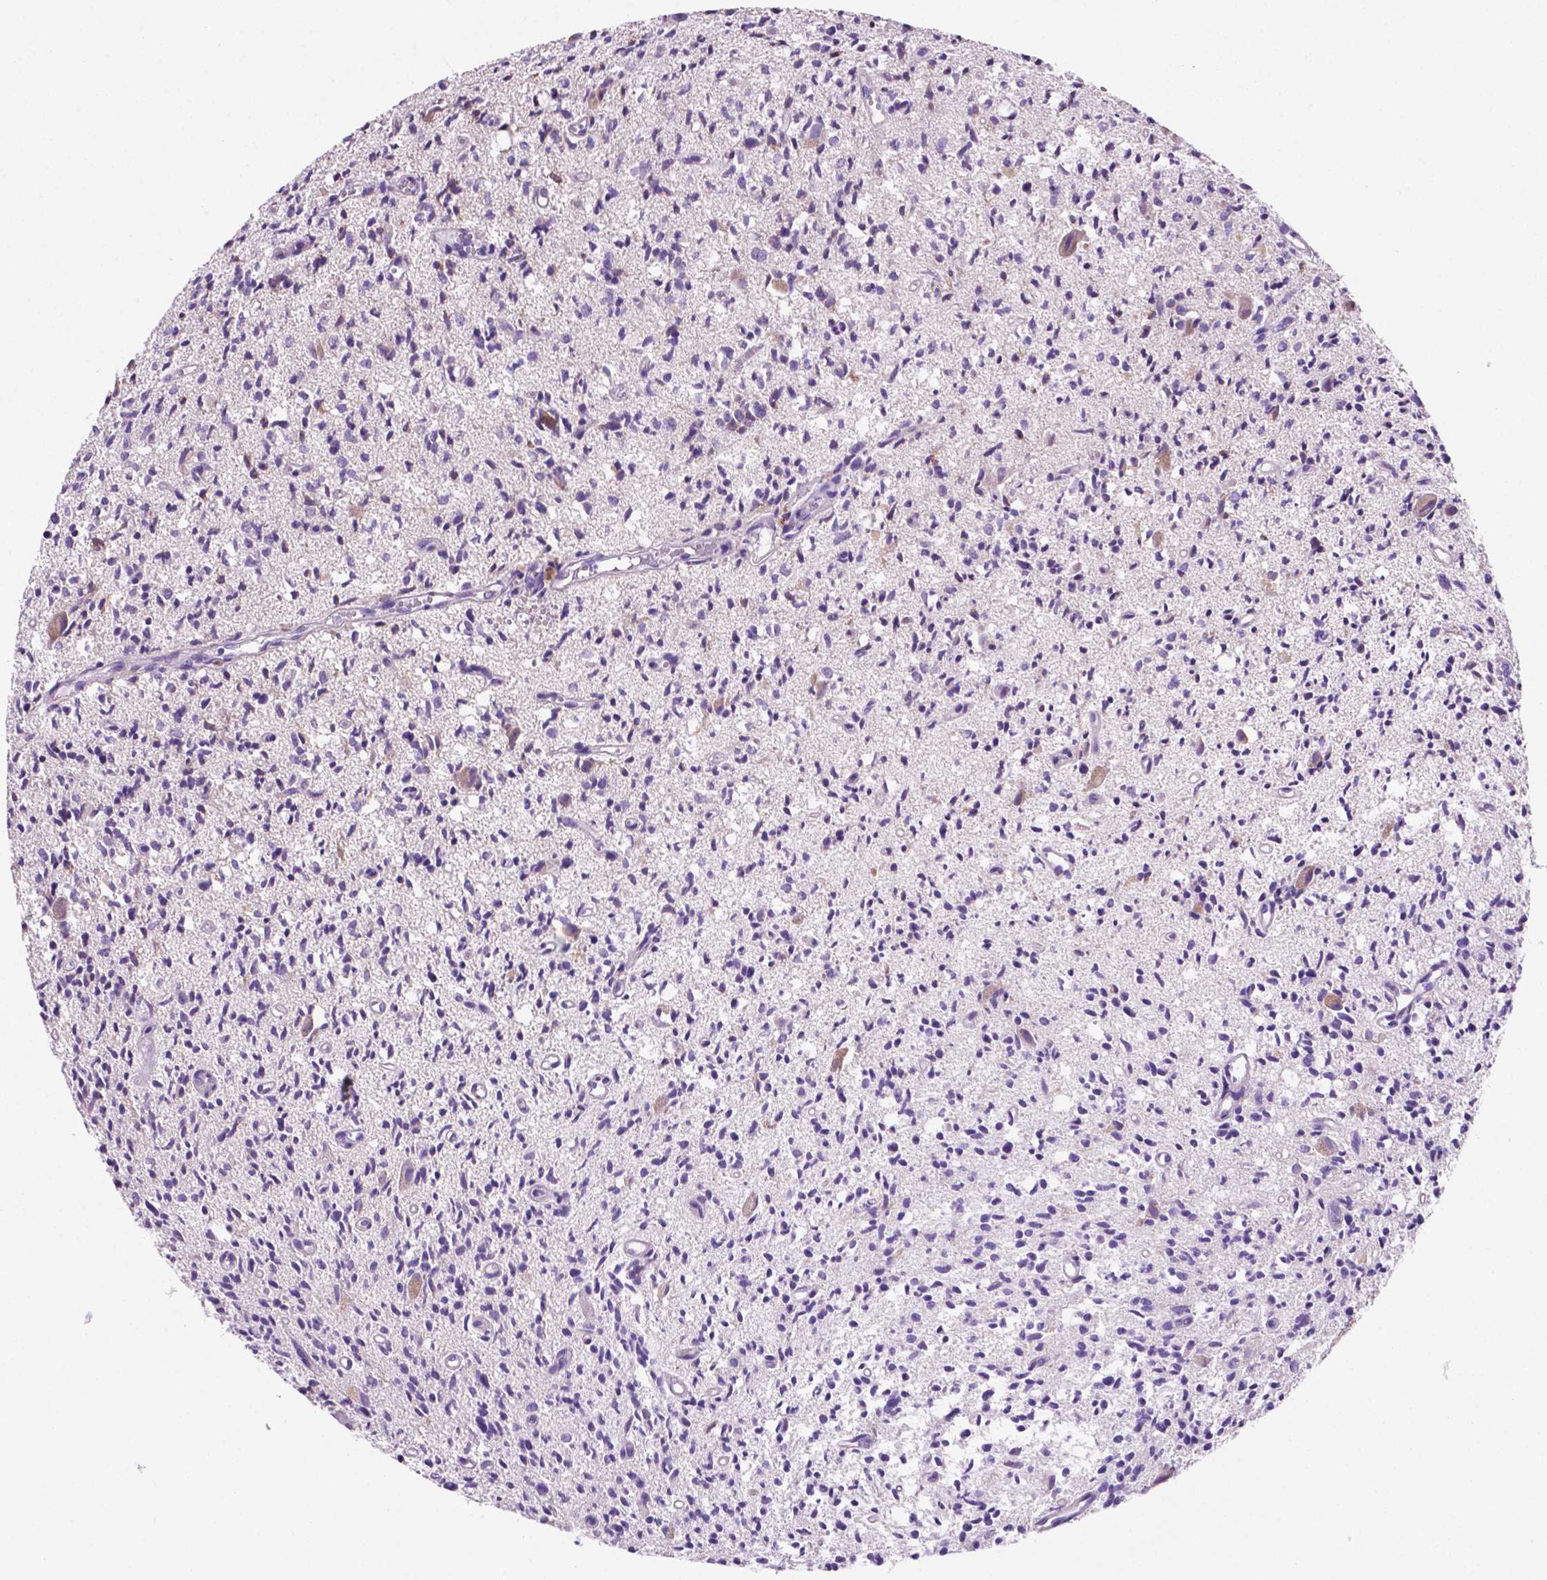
{"staining": {"intensity": "negative", "quantity": "none", "location": "none"}, "tissue": "glioma", "cell_type": "Tumor cells", "image_type": "cancer", "snomed": [{"axis": "morphology", "description": "Glioma, malignant, Low grade"}, {"axis": "topography", "description": "Brain"}], "caption": "DAB immunohistochemical staining of glioma reveals no significant staining in tumor cells.", "gene": "CEACAM7", "patient": {"sex": "male", "age": 64}}